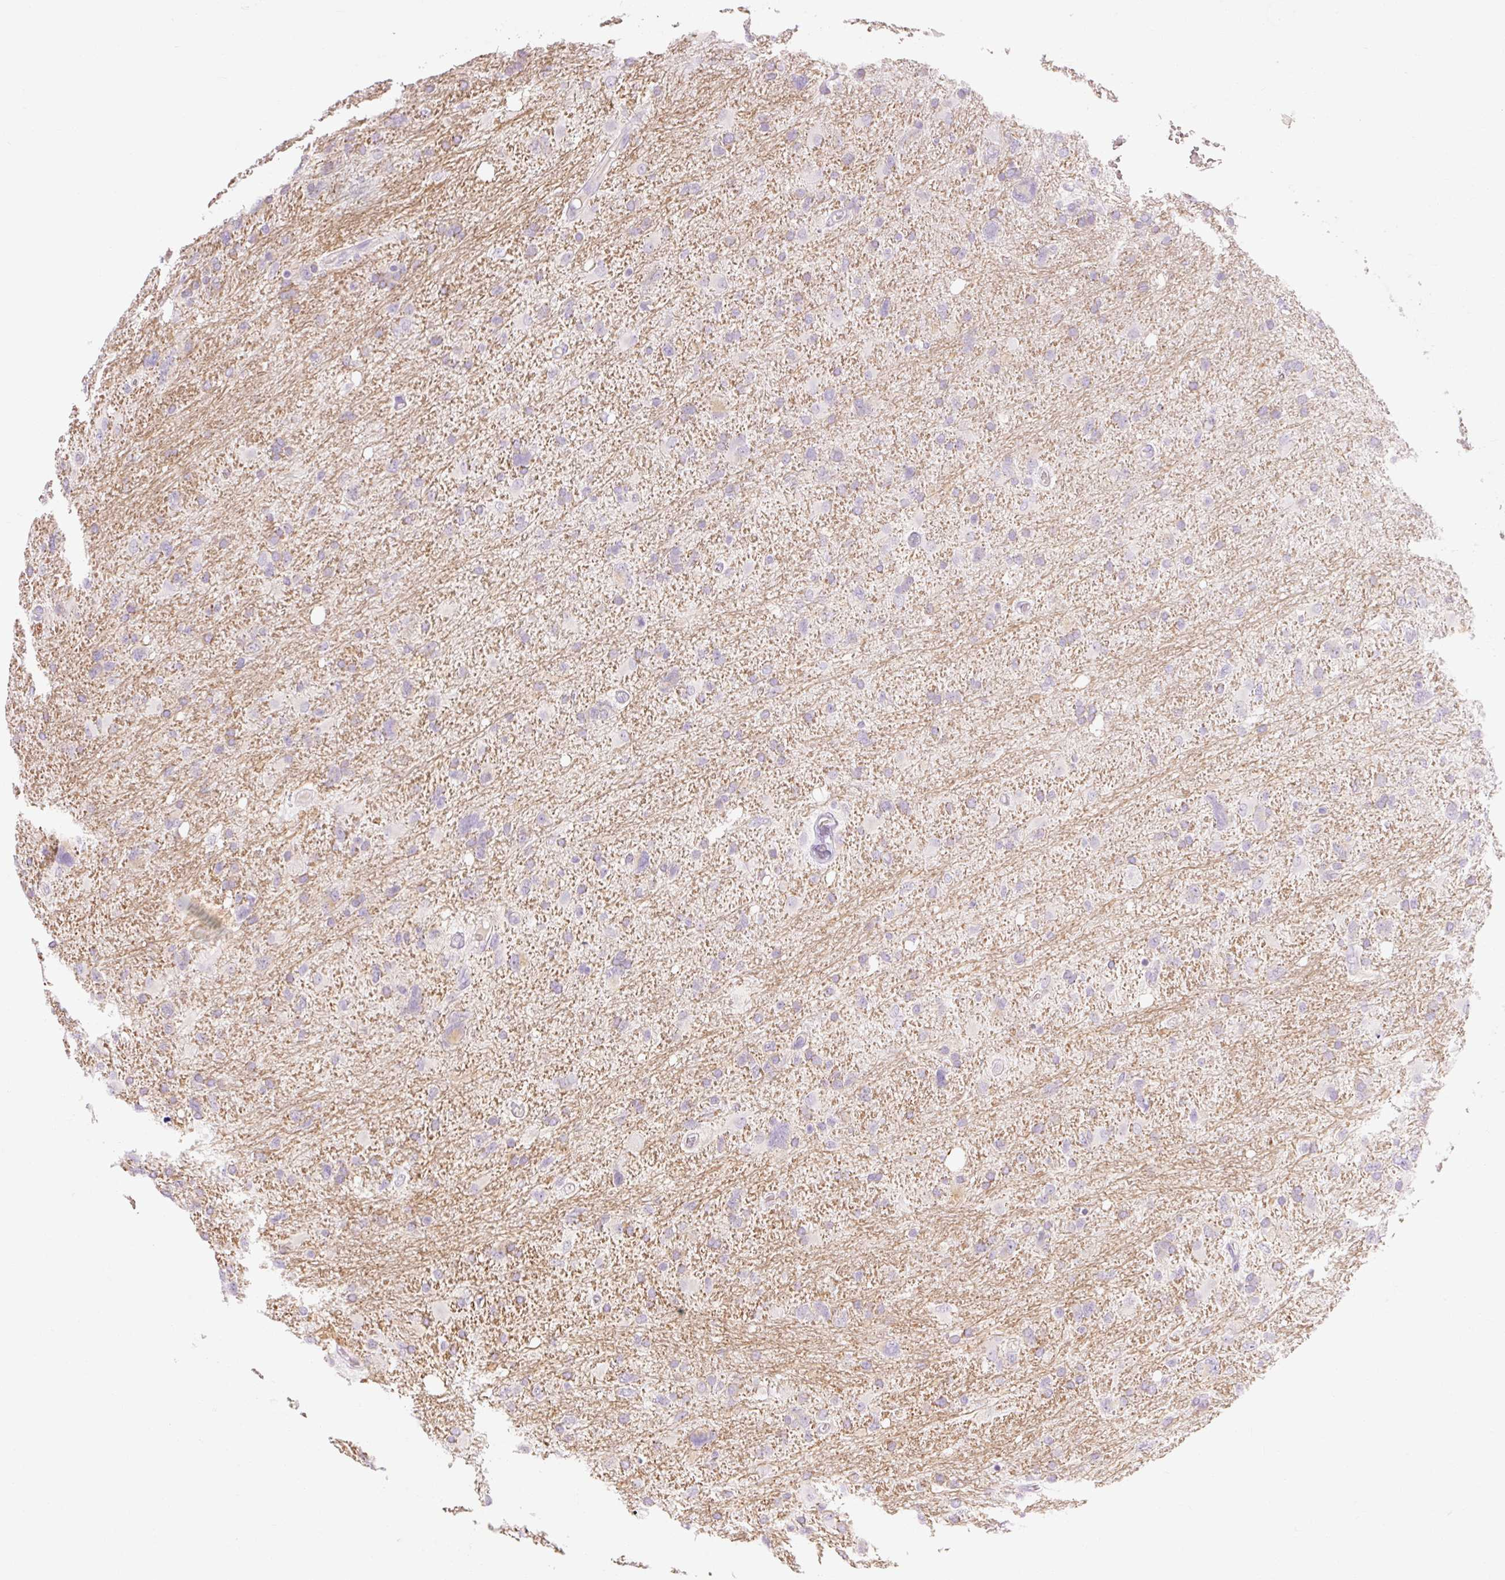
{"staining": {"intensity": "negative", "quantity": "none", "location": "none"}, "tissue": "glioma", "cell_type": "Tumor cells", "image_type": "cancer", "snomed": [{"axis": "morphology", "description": "Glioma, malignant, High grade"}, {"axis": "topography", "description": "Brain"}], "caption": "Malignant glioma (high-grade) stained for a protein using immunohistochemistry exhibits no positivity tumor cells.", "gene": "TAF1L", "patient": {"sex": "male", "age": 61}}